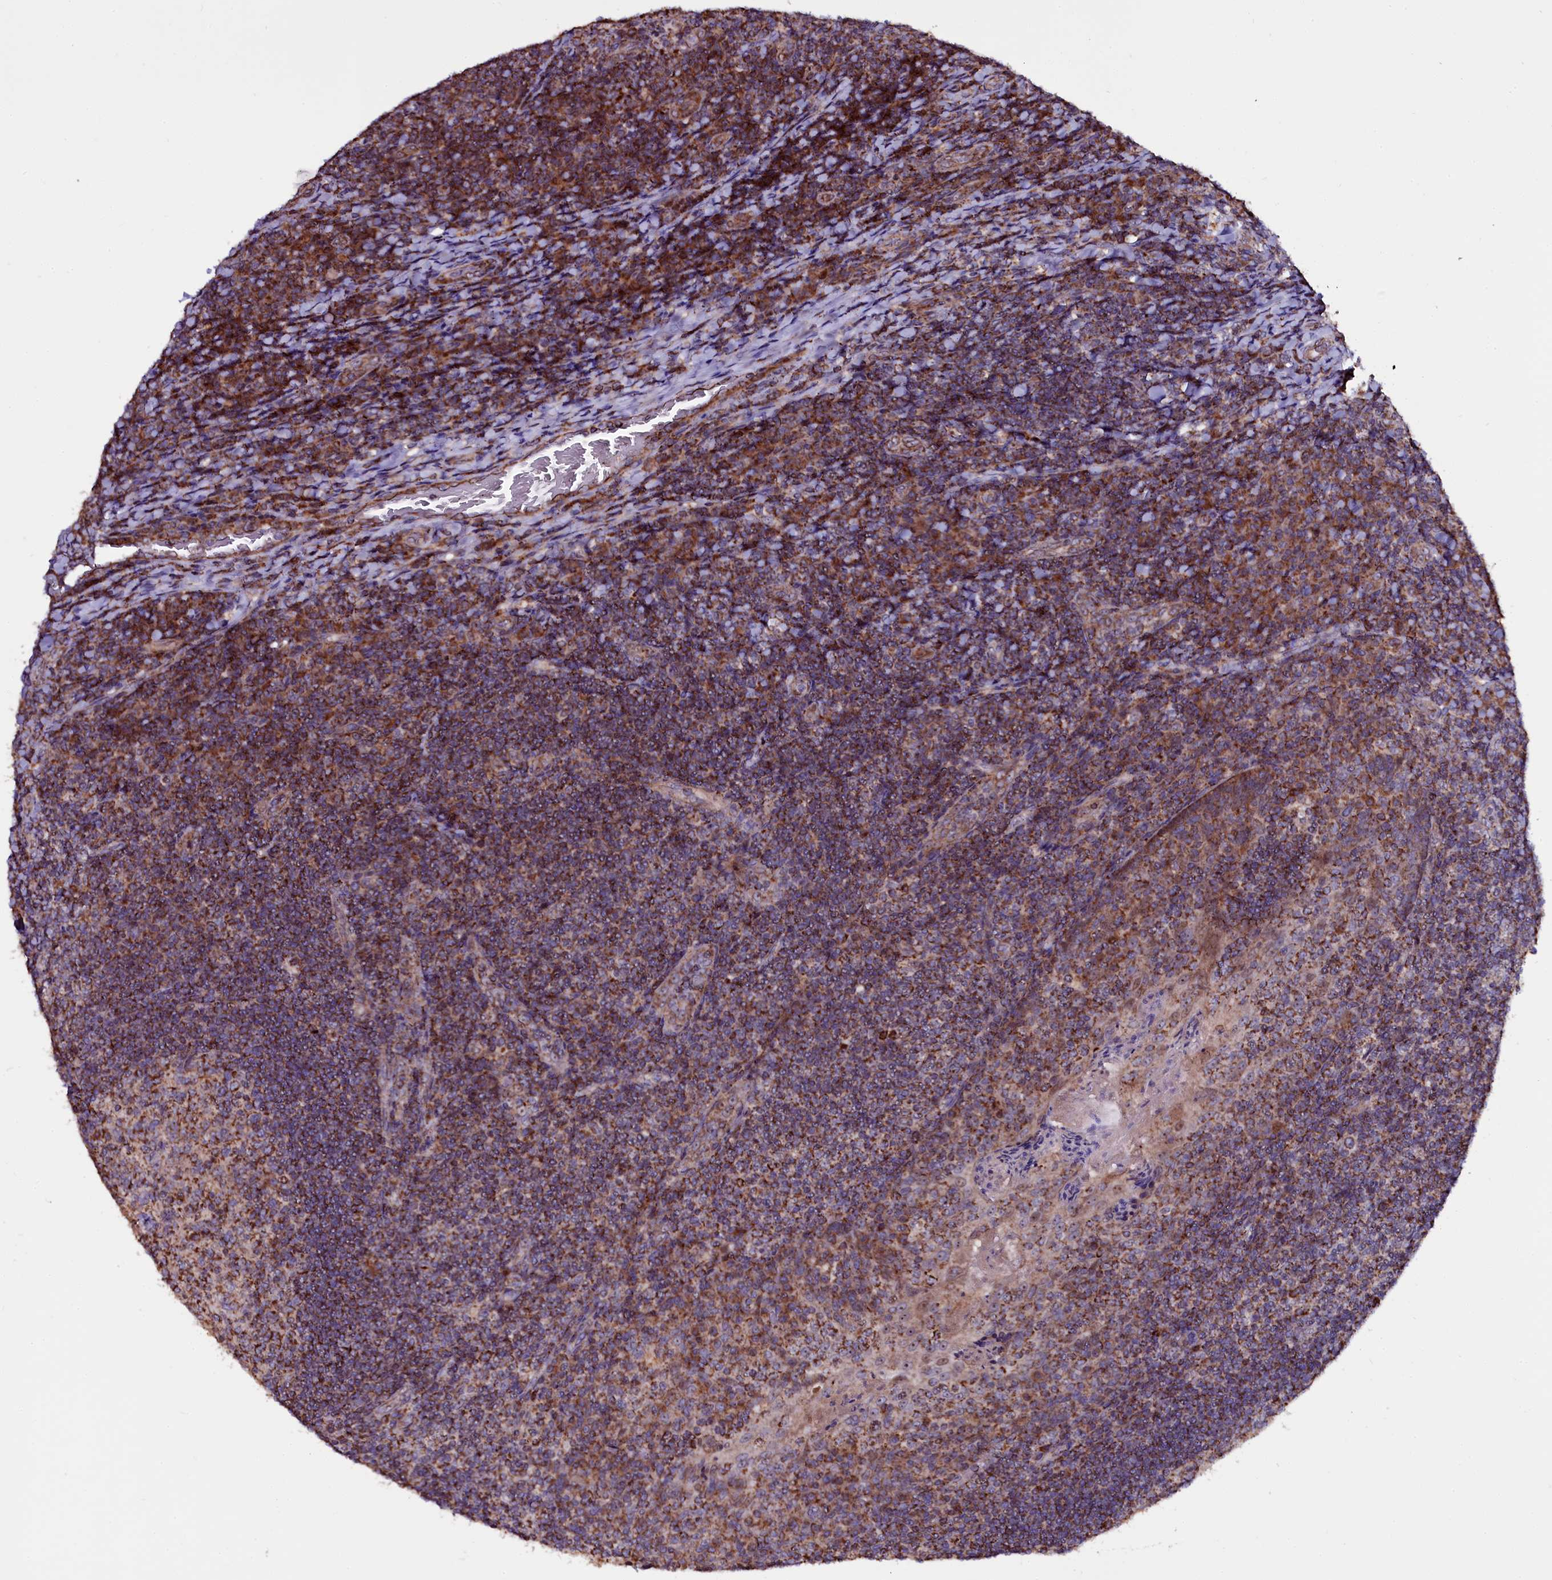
{"staining": {"intensity": "strong", "quantity": ">75%", "location": "cytoplasmic/membranous,nuclear"}, "tissue": "tonsil", "cell_type": "Germinal center cells", "image_type": "normal", "snomed": [{"axis": "morphology", "description": "Normal tissue, NOS"}, {"axis": "topography", "description": "Tonsil"}], "caption": "Brown immunohistochemical staining in unremarkable tonsil shows strong cytoplasmic/membranous,nuclear staining in approximately >75% of germinal center cells.", "gene": "NAA80", "patient": {"sex": "male", "age": 17}}